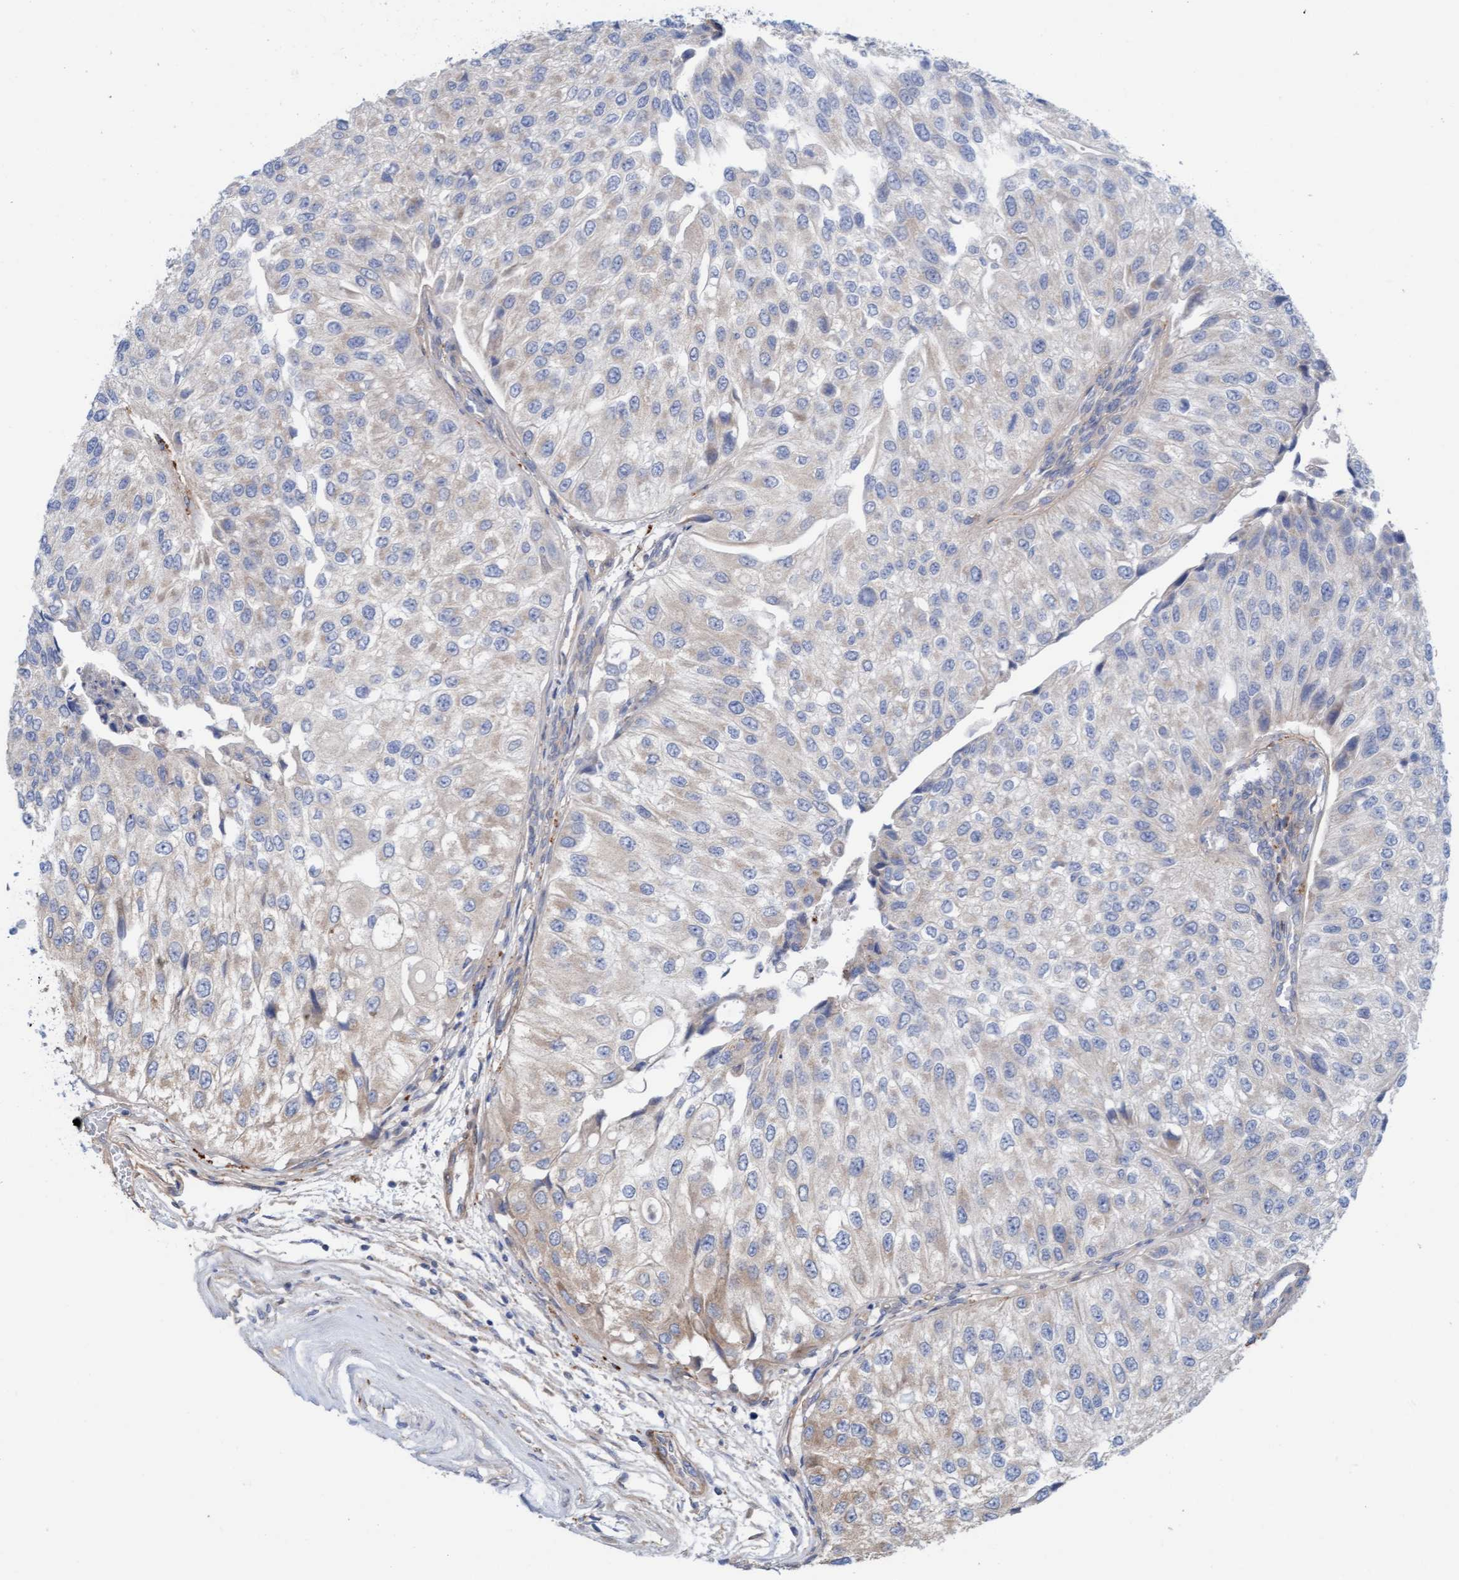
{"staining": {"intensity": "weak", "quantity": "25%-75%", "location": "cytoplasmic/membranous"}, "tissue": "urothelial cancer", "cell_type": "Tumor cells", "image_type": "cancer", "snomed": [{"axis": "morphology", "description": "Urothelial carcinoma, High grade"}, {"axis": "topography", "description": "Kidney"}, {"axis": "topography", "description": "Urinary bladder"}], "caption": "Brown immunohistochemical staining in urothelial carcinoma (high-grade) shows weak cytoplasmic/membranous staining in about 25%-75% of tumor cells.", "gene": "CDK5RAP3", "patient": {"sex": "male", "age": 77}}